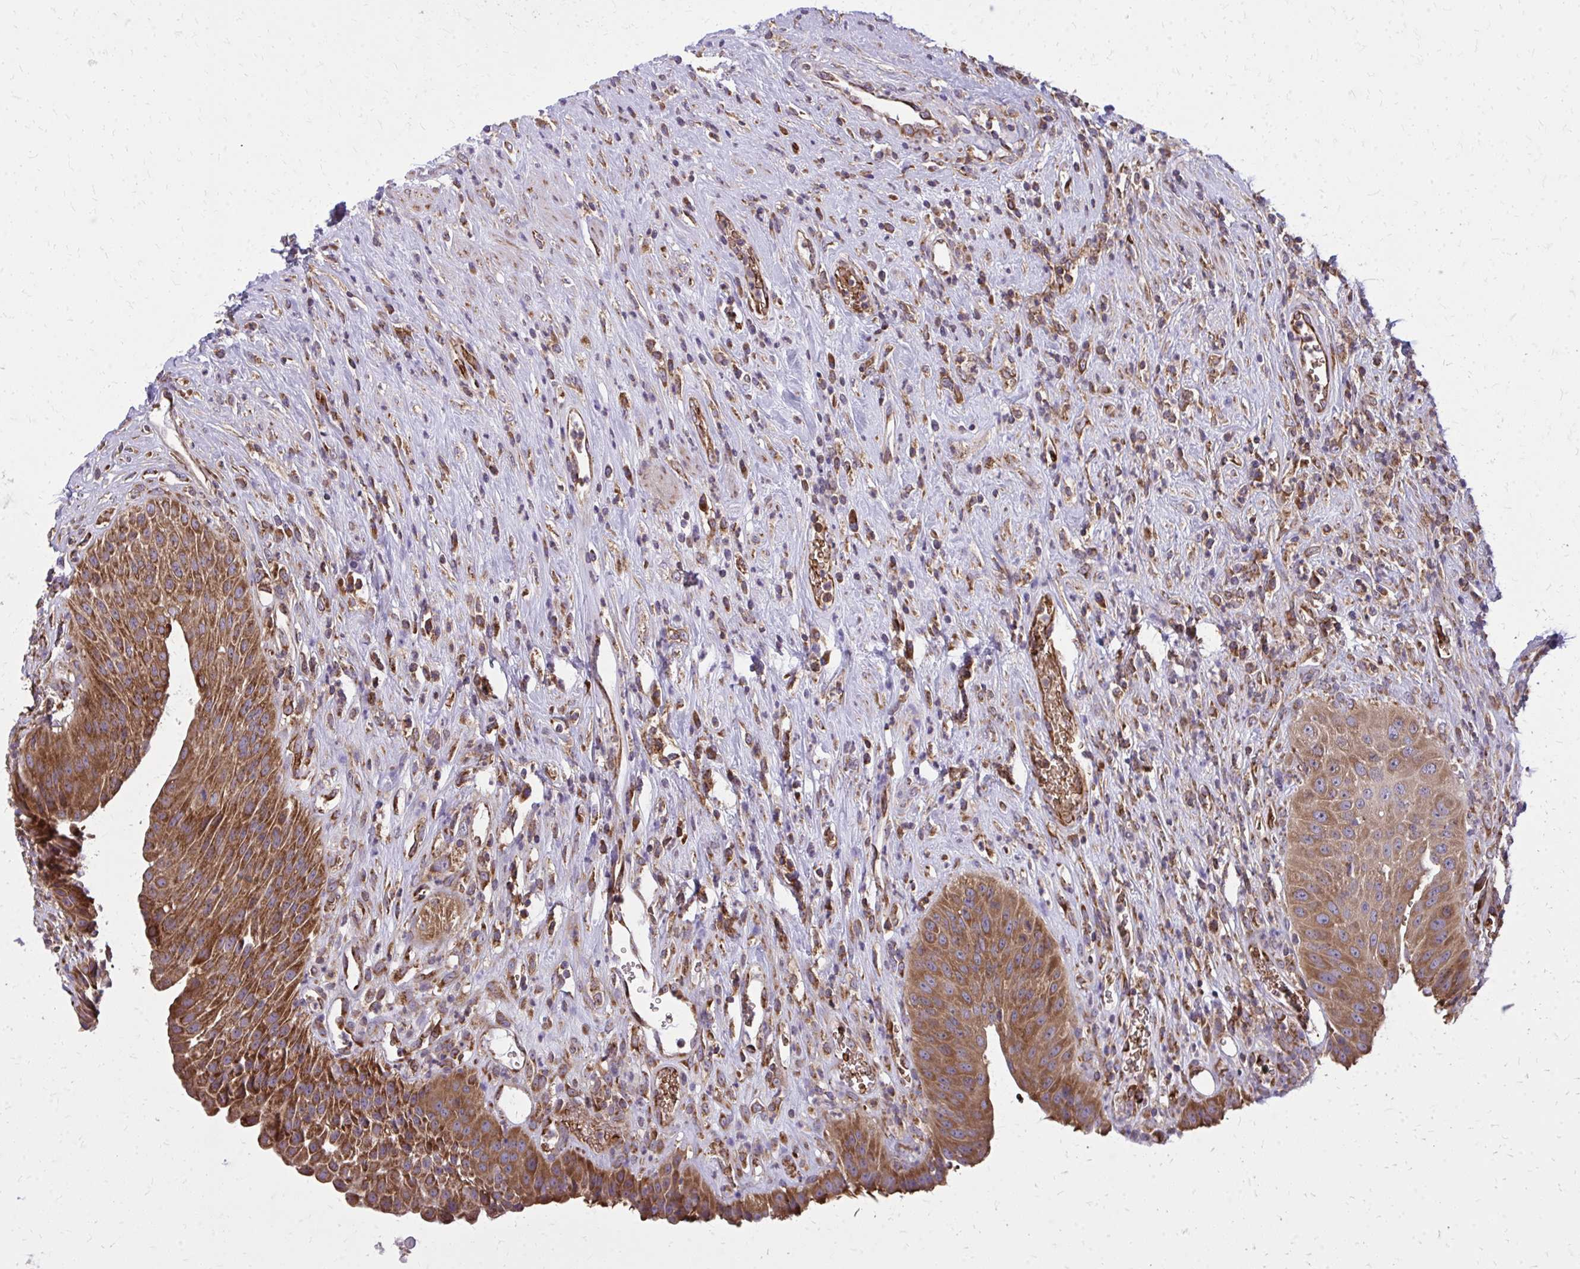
{"staining": {"intensity": "strong", "quantity": ">75%", "location": "cytoplasmic/membranous"}, "tissue": "urinary bladder", "cell_type": "Urothelial cells", "image_type": "normal", "snomed": [{"axis": "morphology", "description": "Normal tissue, NOS"}, {"axis": "topography", "description": "Urinary bladder"}], "caption": "Protein analysis of benign urinary bladder displays strong cytoplasmic/membranous staining in about >75% of urothelial cells.", "gene": "PDK4", "patient": {"sex": "female", "age": 56}}